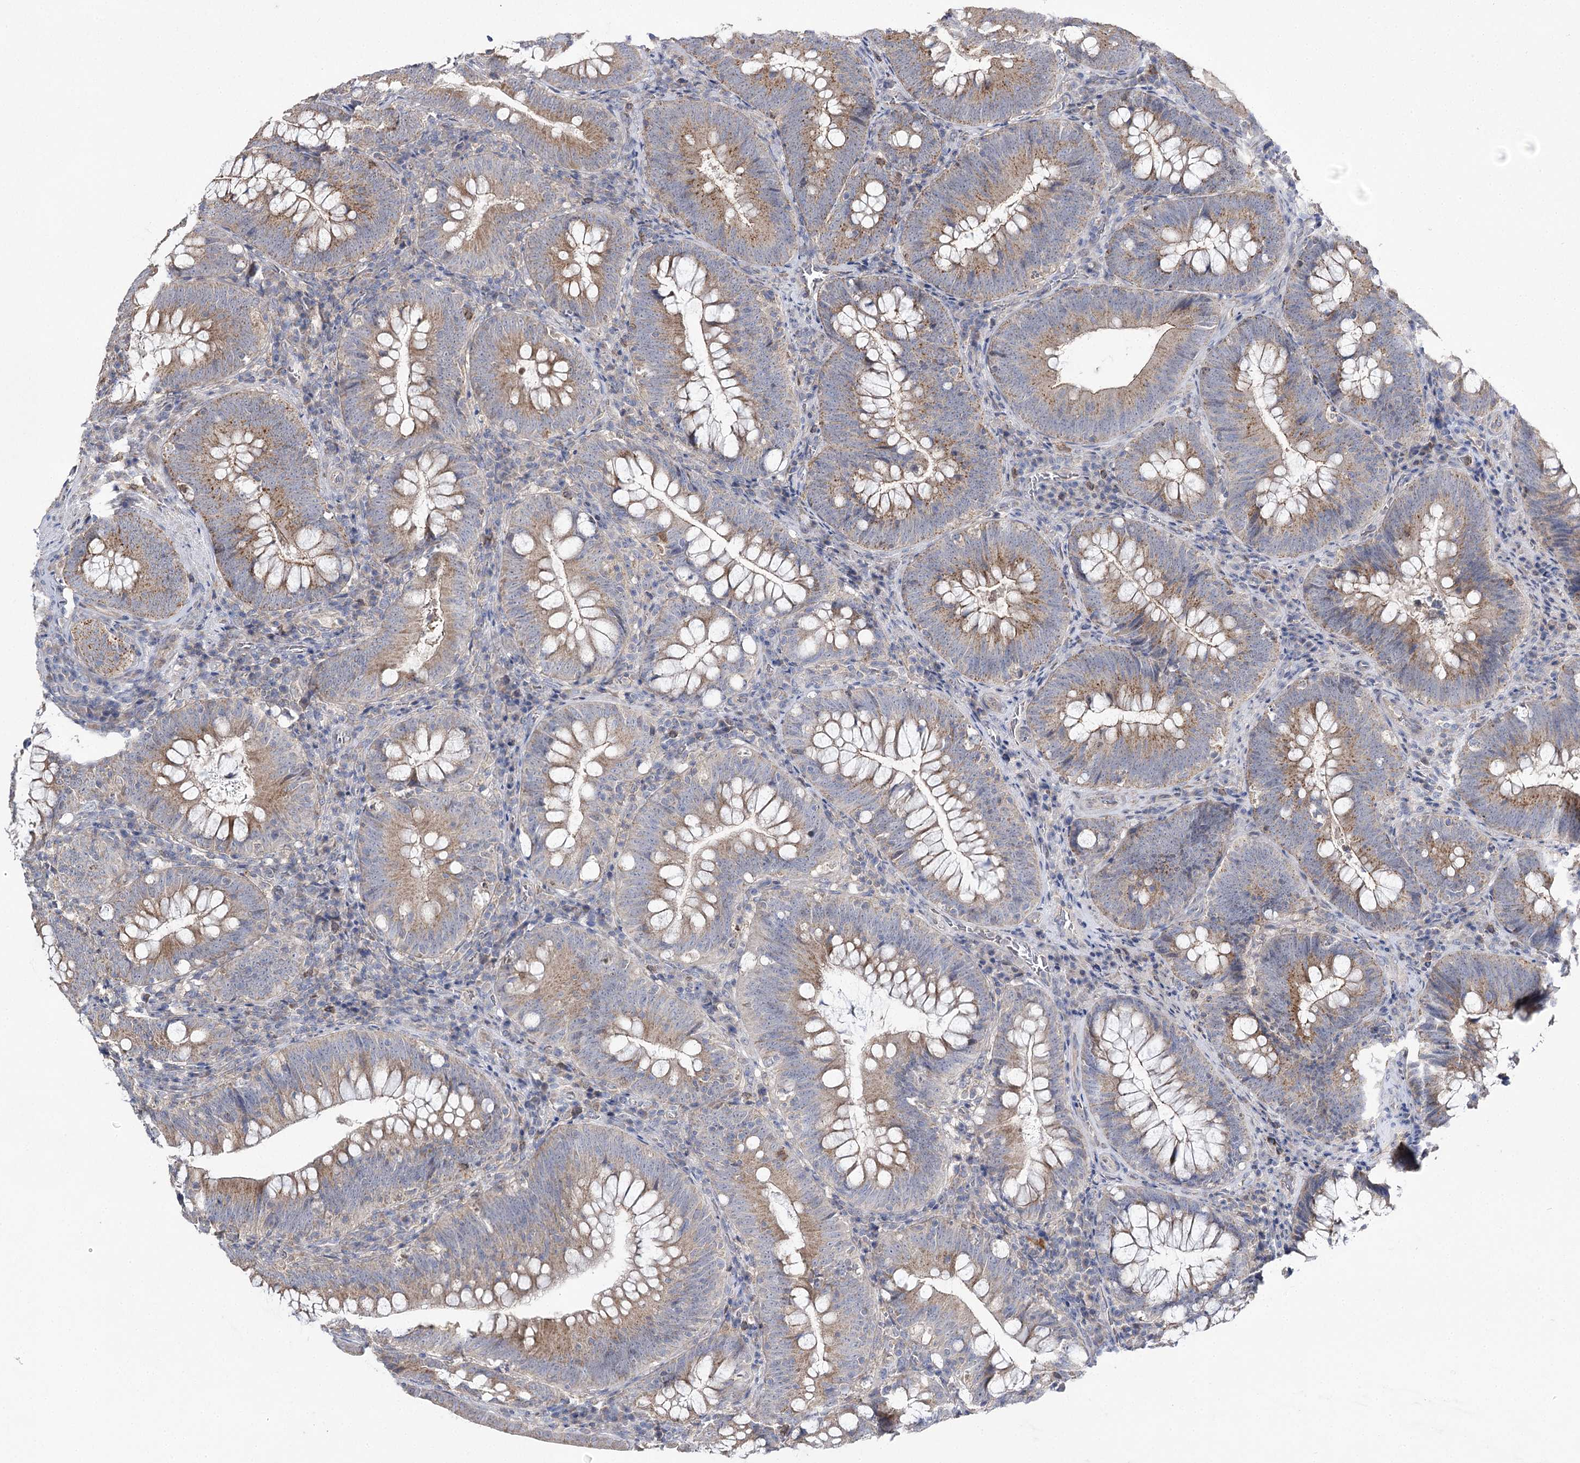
{"staining": {"intensity": "moderate", "quantity": ">75%", "location": "cytoplasmic/membranous"}, "tissue": "colorectal cancer", "cell_type": "Tumor cells", "image_type": "cancer", "snomed": [{"axis": "morphology", "description": "Normal tissue, NOS"}, {"axis": "topography", "description": "Colon"}], "caption": "A brown stain highlights moderate cytoplasmic/membranous positivity of a protein in human colorectal cancer tumor cells. (DAB (3,3'-diaminobenzidine) IHC, brown staining for protein, blue staining for nuclei).", "gene": "AURKC", "patient": {"sex": "female", "age": 82}}